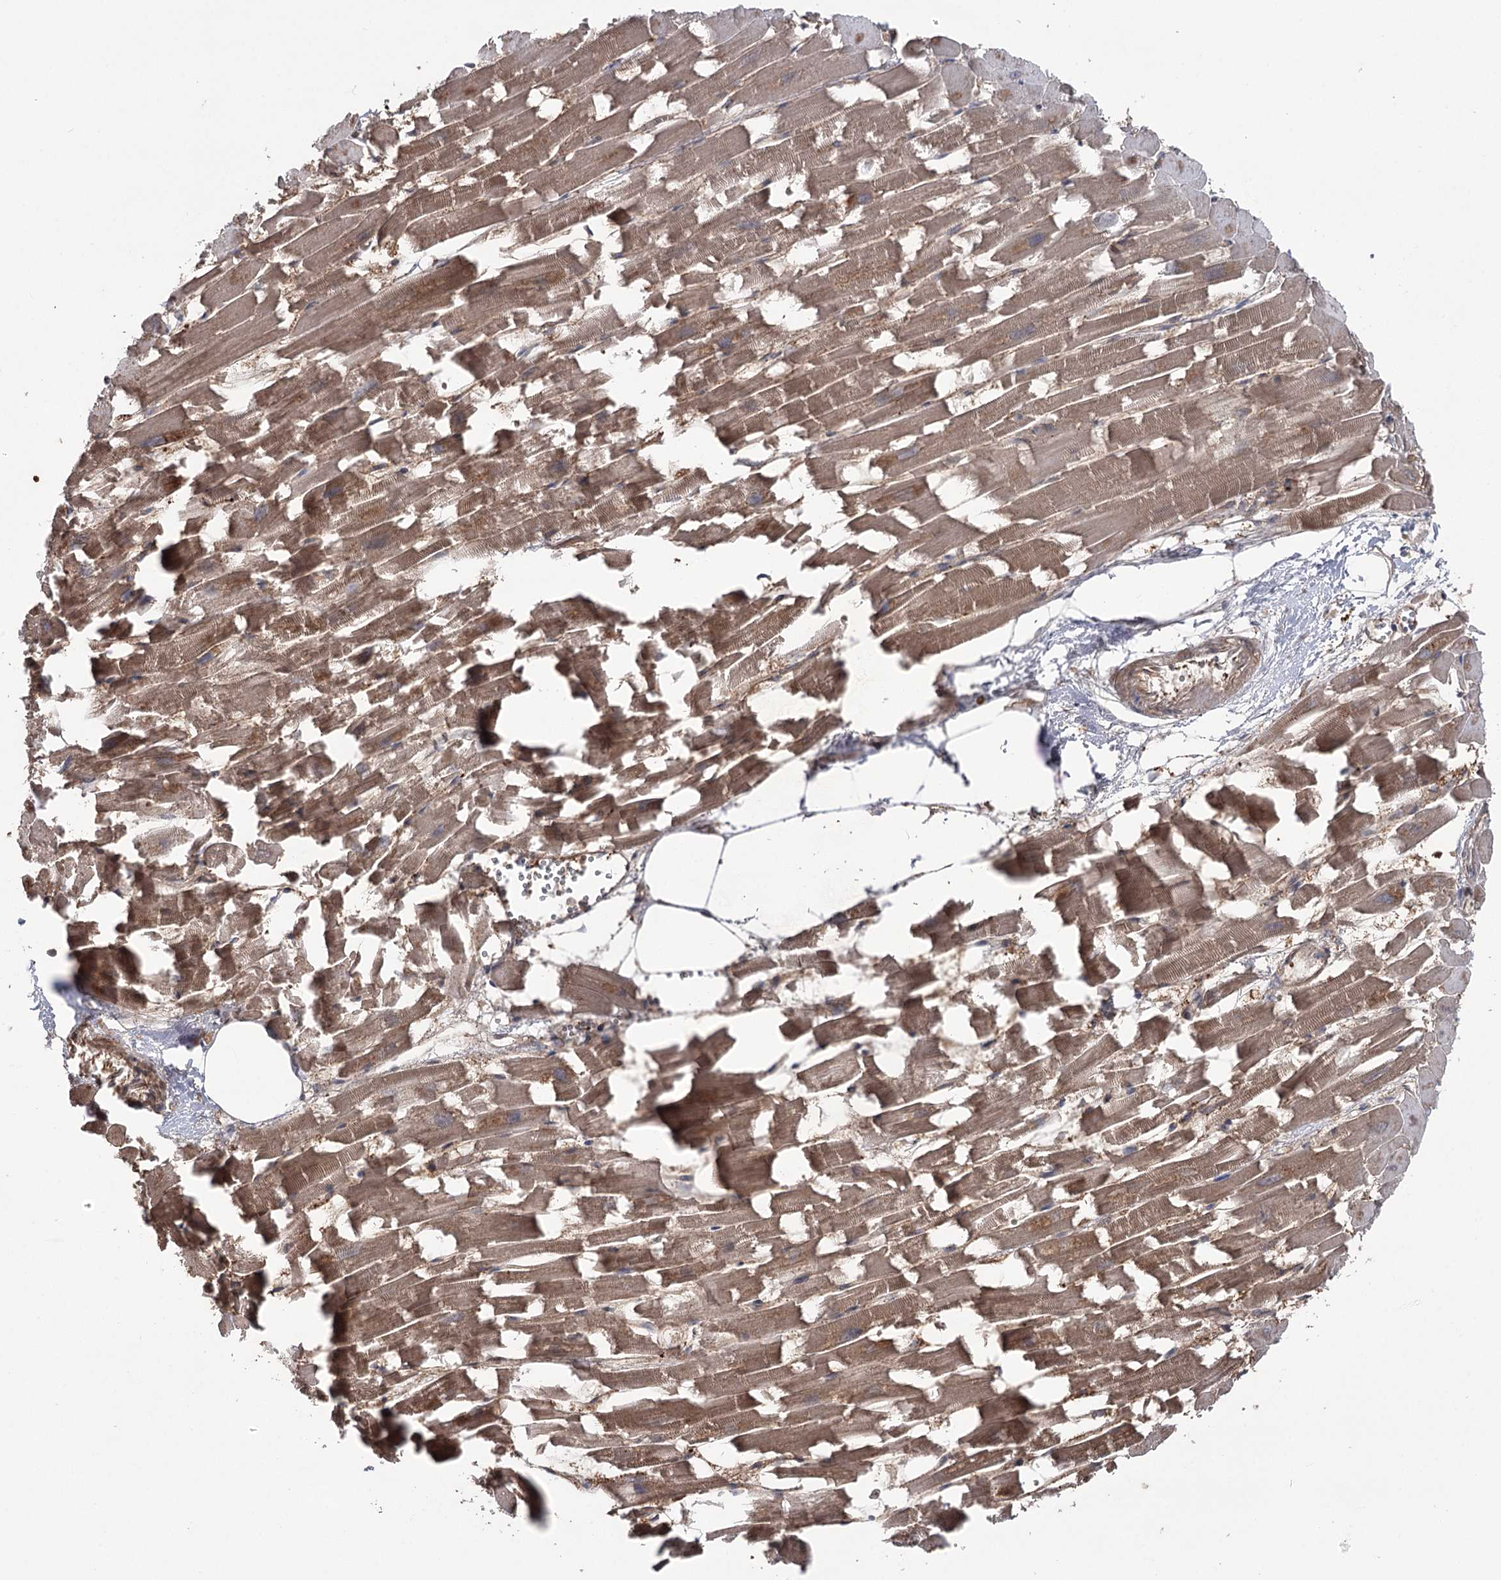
{"staining": {"intensity": "moderate", "quantity": ">75%", "location": "cytoplasmic/membranous"}, "tissue": "heart muscle", "cell_type": "Cardiomyocytes", "image_type": "normal", "snomed": [{"axis": "morphology", "description": "Normal tissue, NOS"}, {"axis": "topography", "description": "Heart"}], "caption": "Immunohistochemistry photomicrograph of normal human heart muscle stained for a protein (brown), which demonstrates medium levels of moderate cytoplasmic/membranous staining in about >75% of cardiomyocytes.", "gene": "OTUD1", "patient": {"sex": "female", "age": 64}}